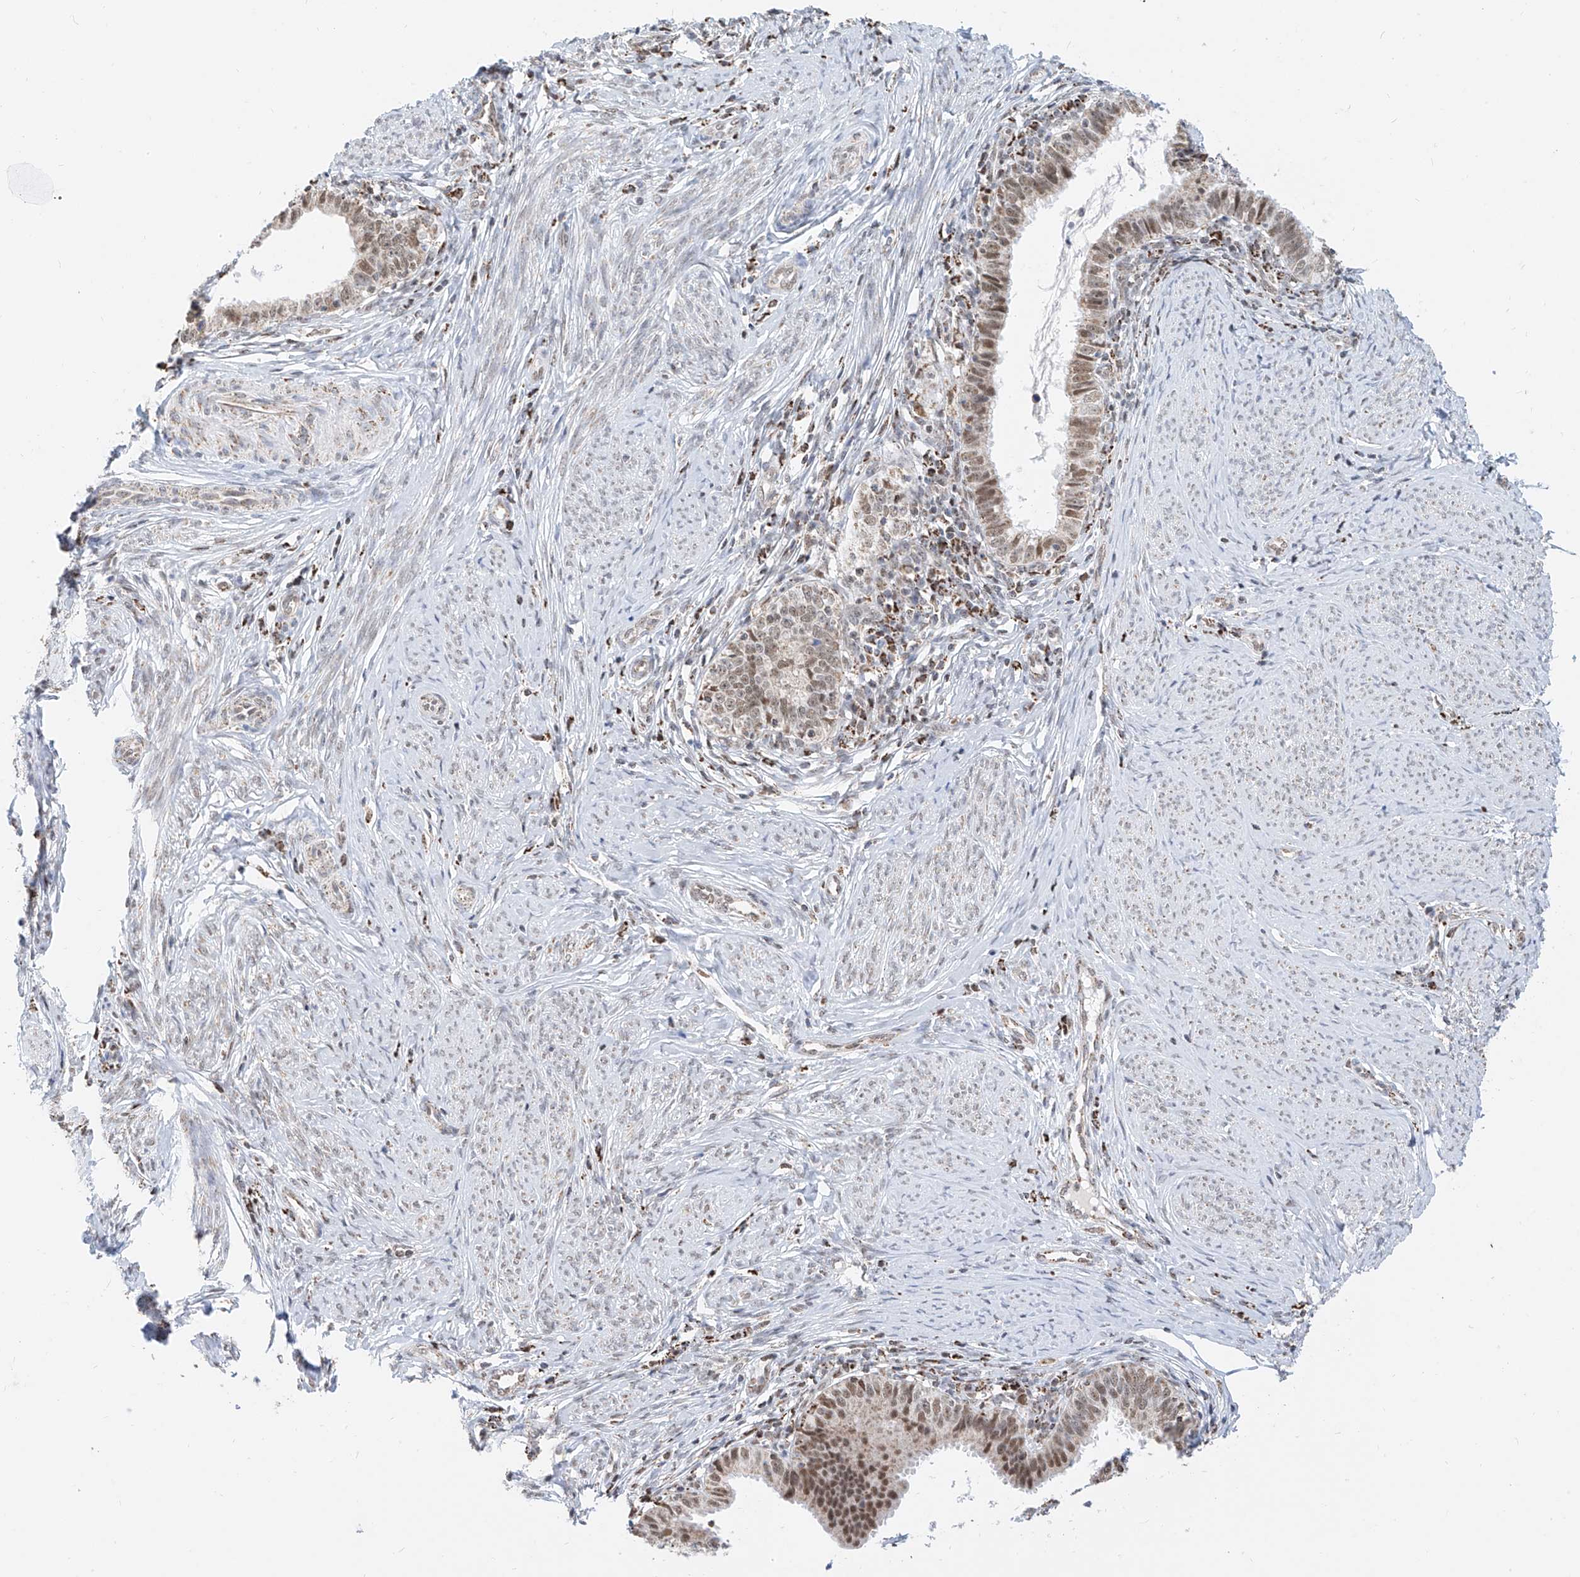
{"staining": {"intensity": "moderate", "quantity": ">75%", "location": "cytoplasmic/membranous,nuclear"}, "tissue": "cervical cancer", "cell_type": "Tumor cells", "image_type": "cancer", "snomed": [{"axis": "morphology", "description": "Adenocarcinoma, NOS"}, {"axis": "topography", "description": "Cervix"}], "caption": "A brown stain highlights moderate cytoplasmic/membranous and nuclear expression of a protein in human cervical adenocarcinoma tumor cells.", "gene": "NALCN", "patient": {"sex": "female", "age": 36}}